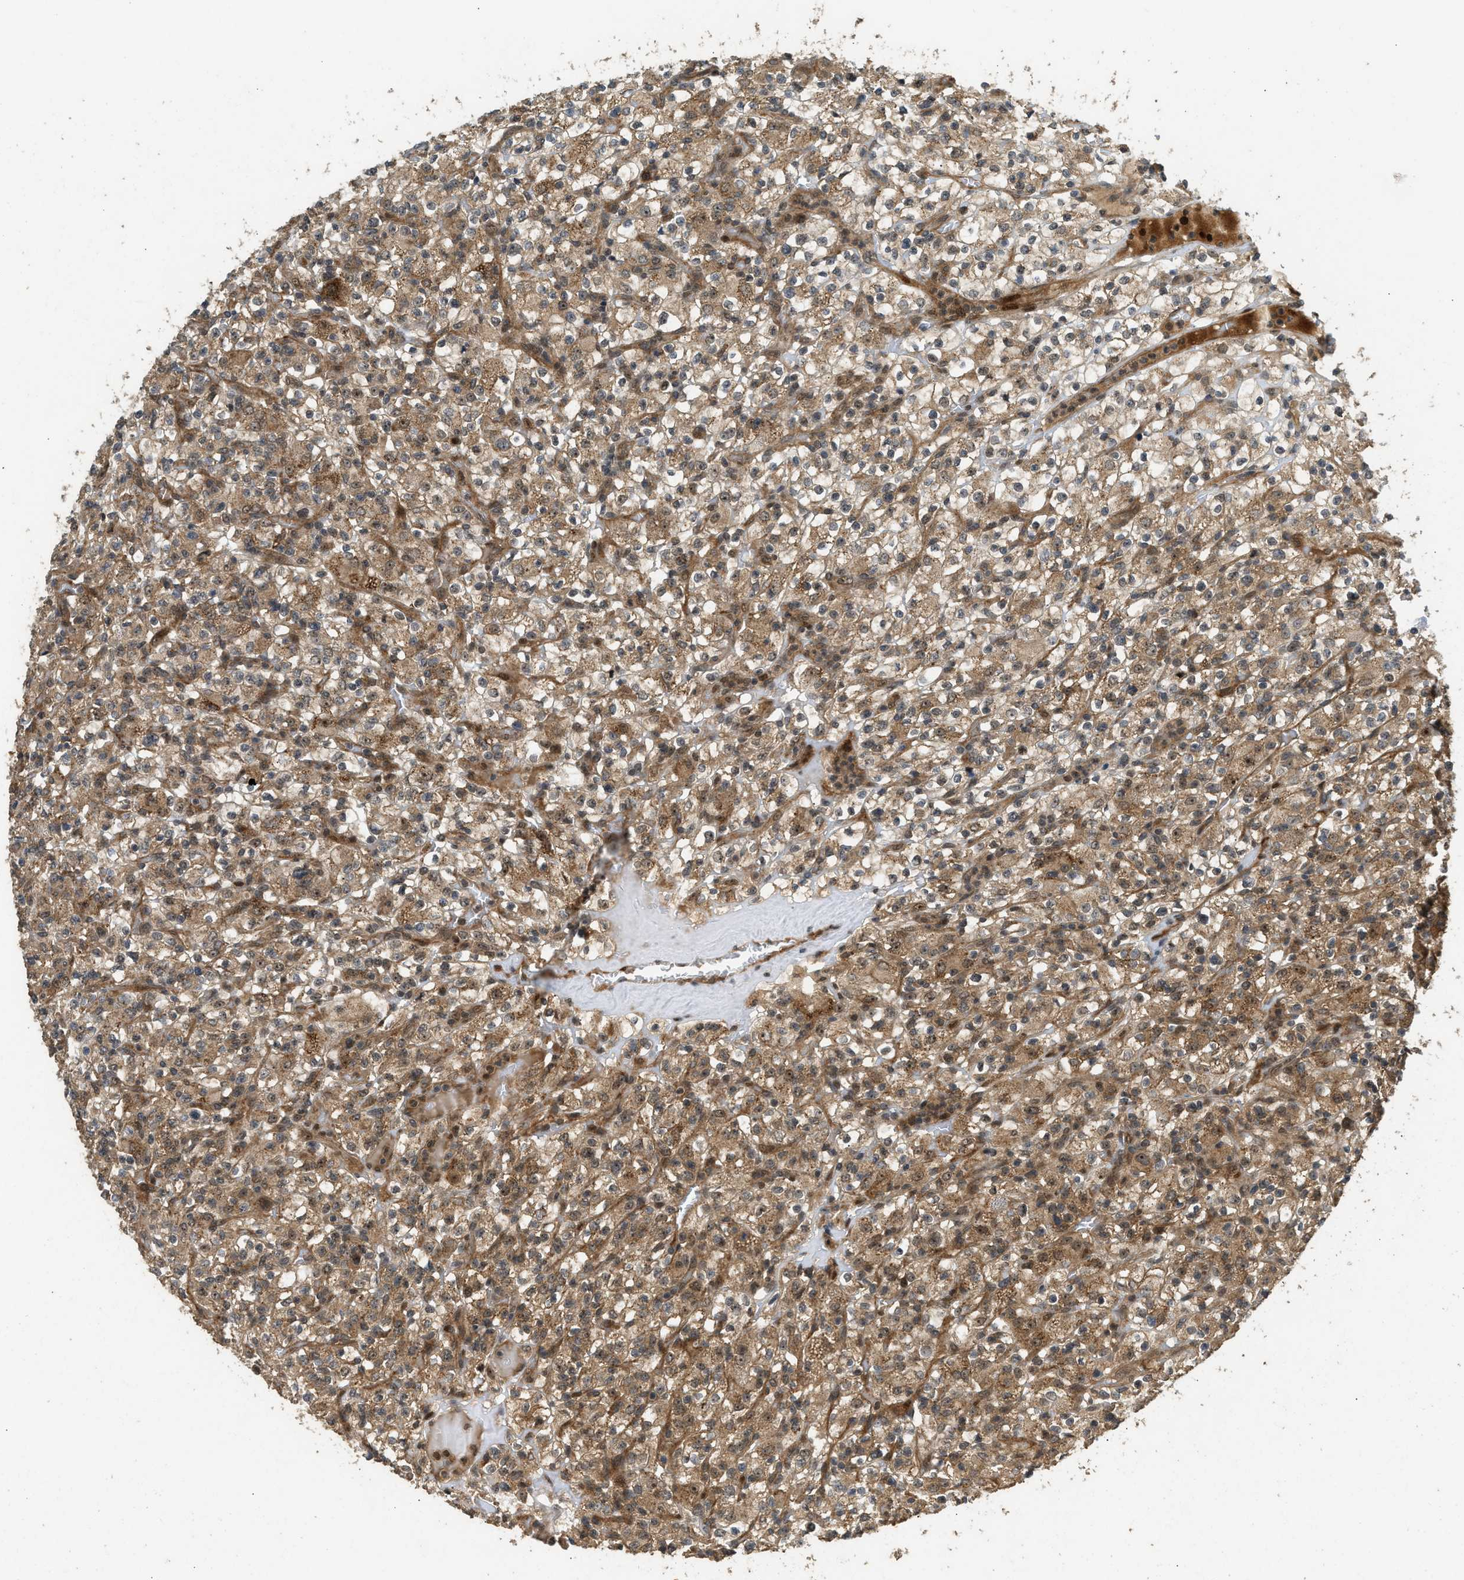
{"staining": {"intensity": "moderate", "quantity": ">75%", "location": "cytoplasmic/membranous,nuclear"}, "tissue": "renal cancer", "cell_type": "Tumor cells", "image_type": "cancer", "snomed": [{"axis": "morphology", "description": "Normal tissue, NOS"}, {"axis": "morphology", "description": "Adenocarcinoma, NOS"}, {"axis": "topography", "description": "Kidney"}], "caption": "Approximately >75% of tumor cells in human renal cancer (adenocarcinoma) reveal moderate cytoplasmic/membranous and nuclear protein staining as visualized by brown immunohistochemical staining.", "gene": "GET1", "patient": {"sex": "female", "age": 72}}